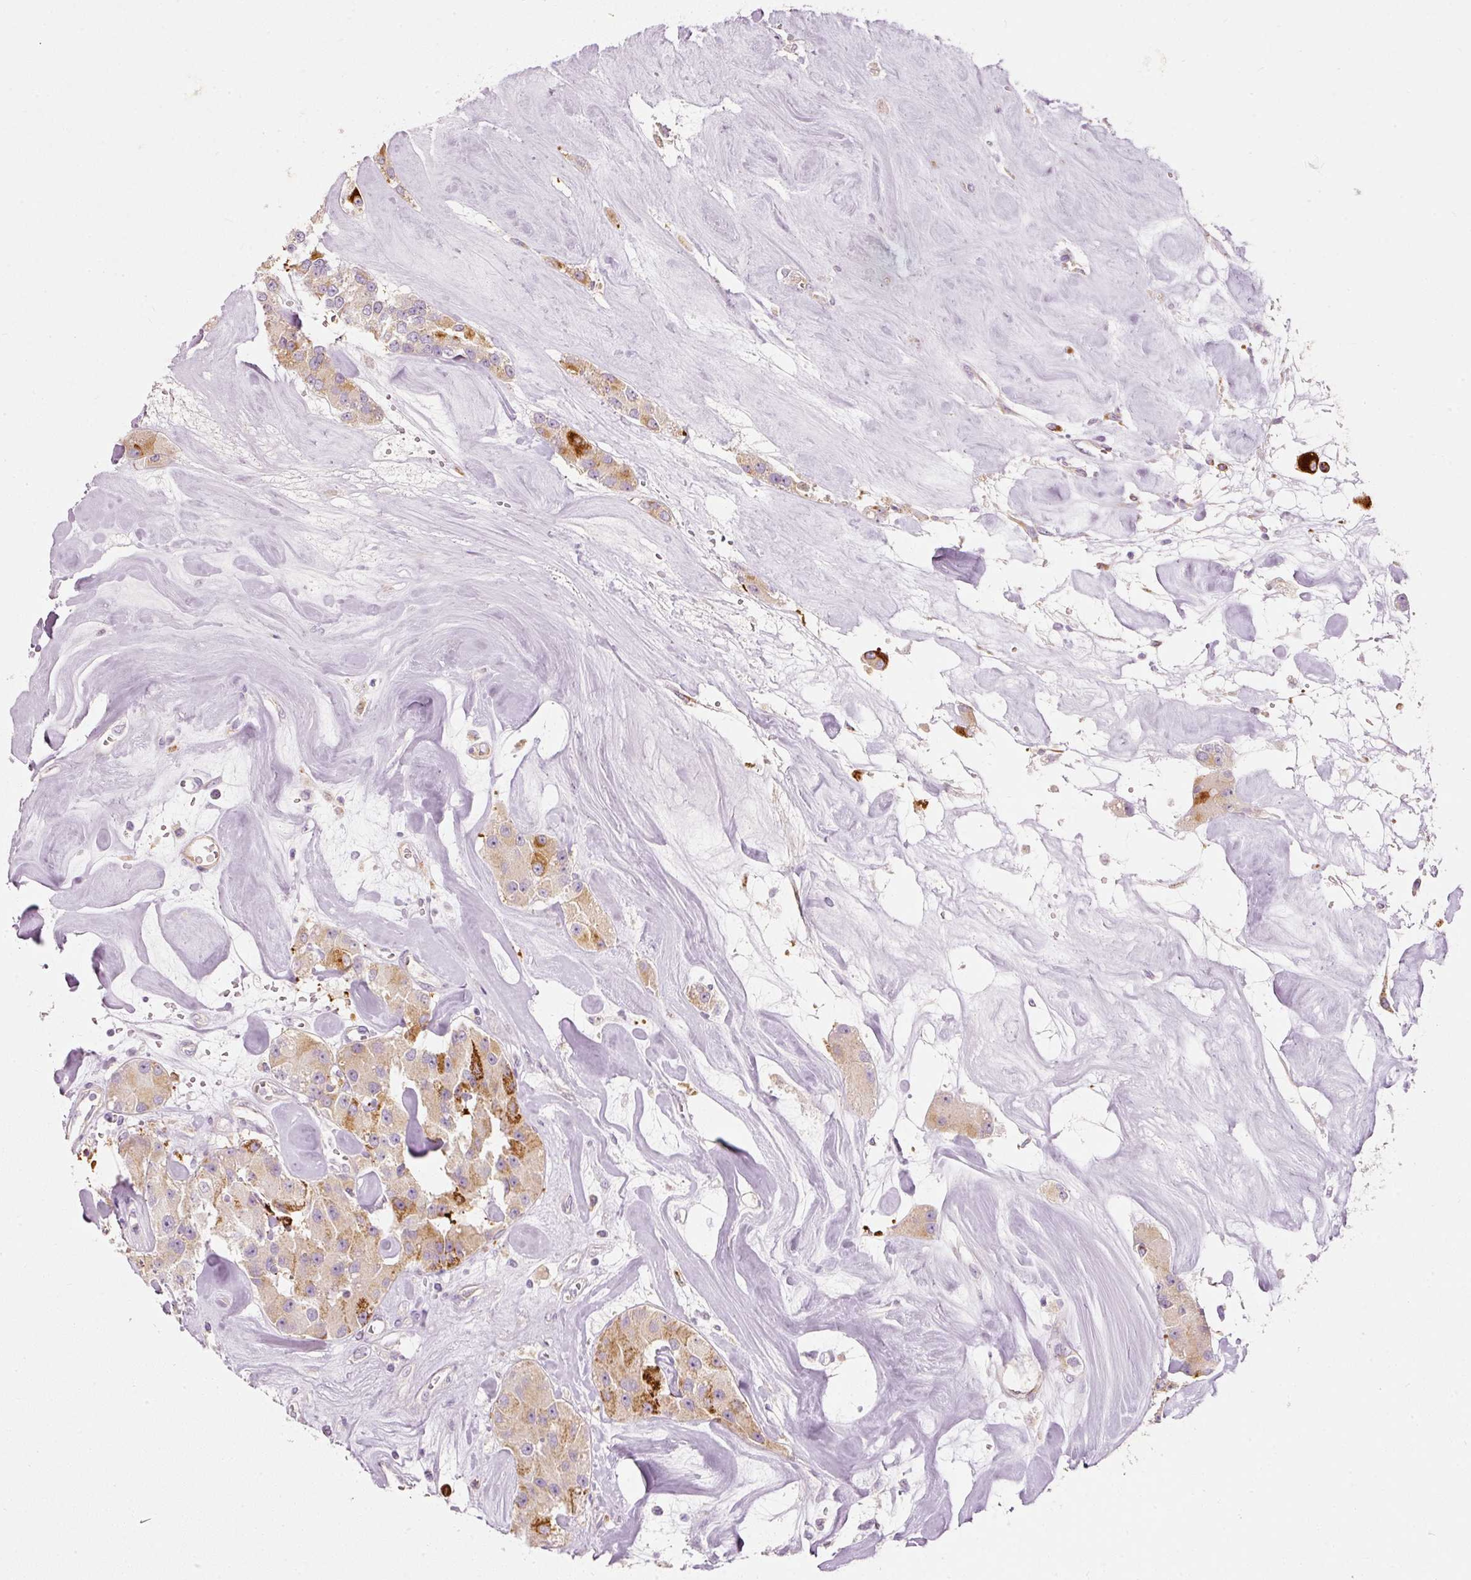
{"staining": {"intensity": "strong", "quantity": "25%-75%", "location": "cytoplasmic/membranous"}, "tissue": "carcinoid", "cell_type": "Tumor cells", "image_type": "cancer", "snomed": [{"axis": "morphology", "description": "Carcinoid, malignant, NOS"}, {"axis": "topography", "description": "Pancreas"}], "caption": "Immunohistochemical staining of human malignant carcinoid shows strong cytoplasmic/membranous protein staining in about 25%-75% of tumor cells. (DAB IHC, brown staining for protein, blue staining for nuclei).", "gene": "MTHFD2", "patient": {"sex": "male", "age": 41}}